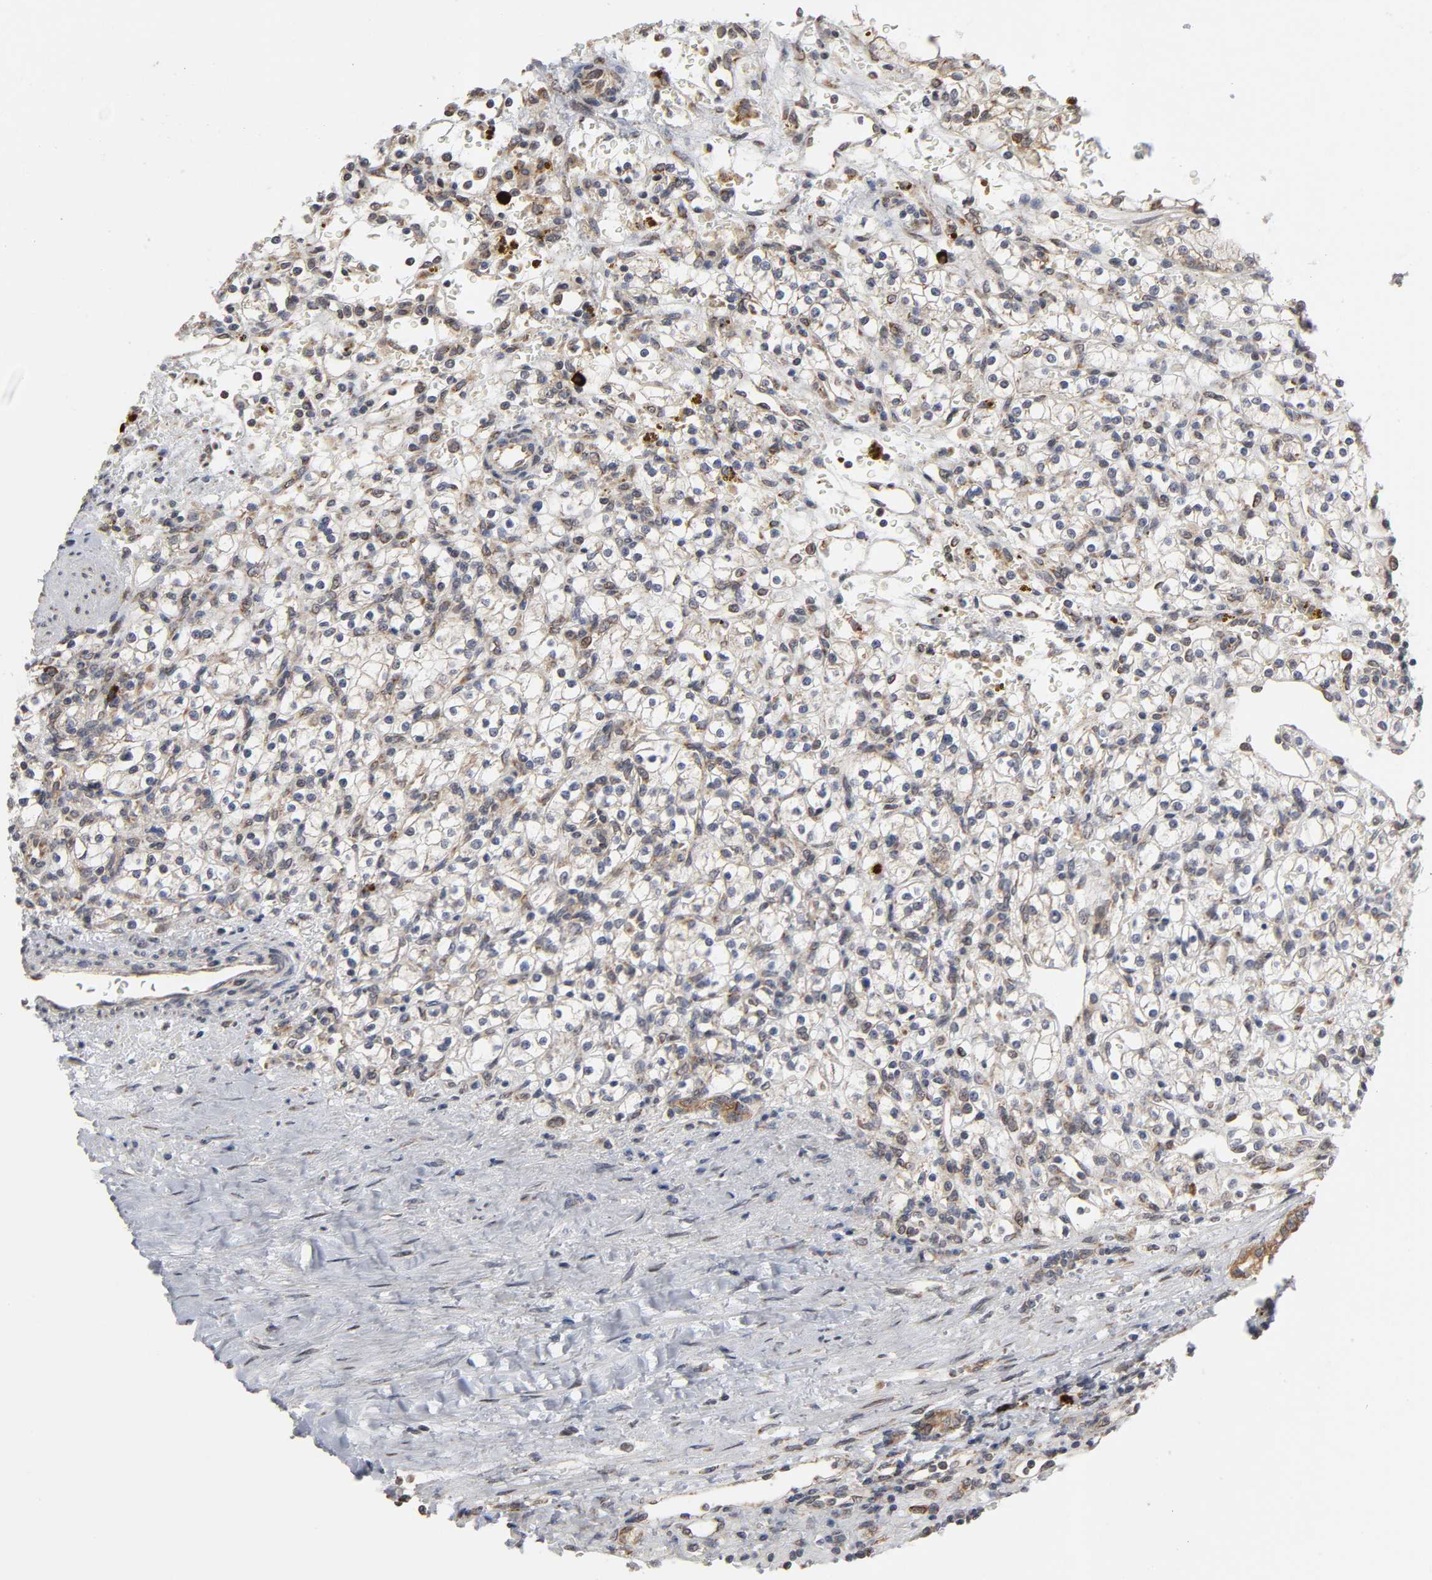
{"staining": {"intensity": "moderate", "quantity": "25%-75%", "location": "cytoplasmic/membranous"}, "tissue": "renal cancer", "cell_type": "Tumor cells", "image_type": "cancer", "snomed": [{"axis": "morphology", "description": "Normal tissue, NOS"}, {"axis": "morphology", "description": "Adenocarcinoma, NOS"}, {"axis": "topography", "description": "Kidney"}], "caption": "IHC micrograph of neoplastic tissue: renal cancer stained using immunohistochemistry displays medium levels of moderate protein expression localized specifically in the cytoplasmic/membranous of tumor cells, appearing as a cytoplasmic/membranous brown color.", "gene": "SLC30A9", "patient": {"sex": "female", "age": 55}}